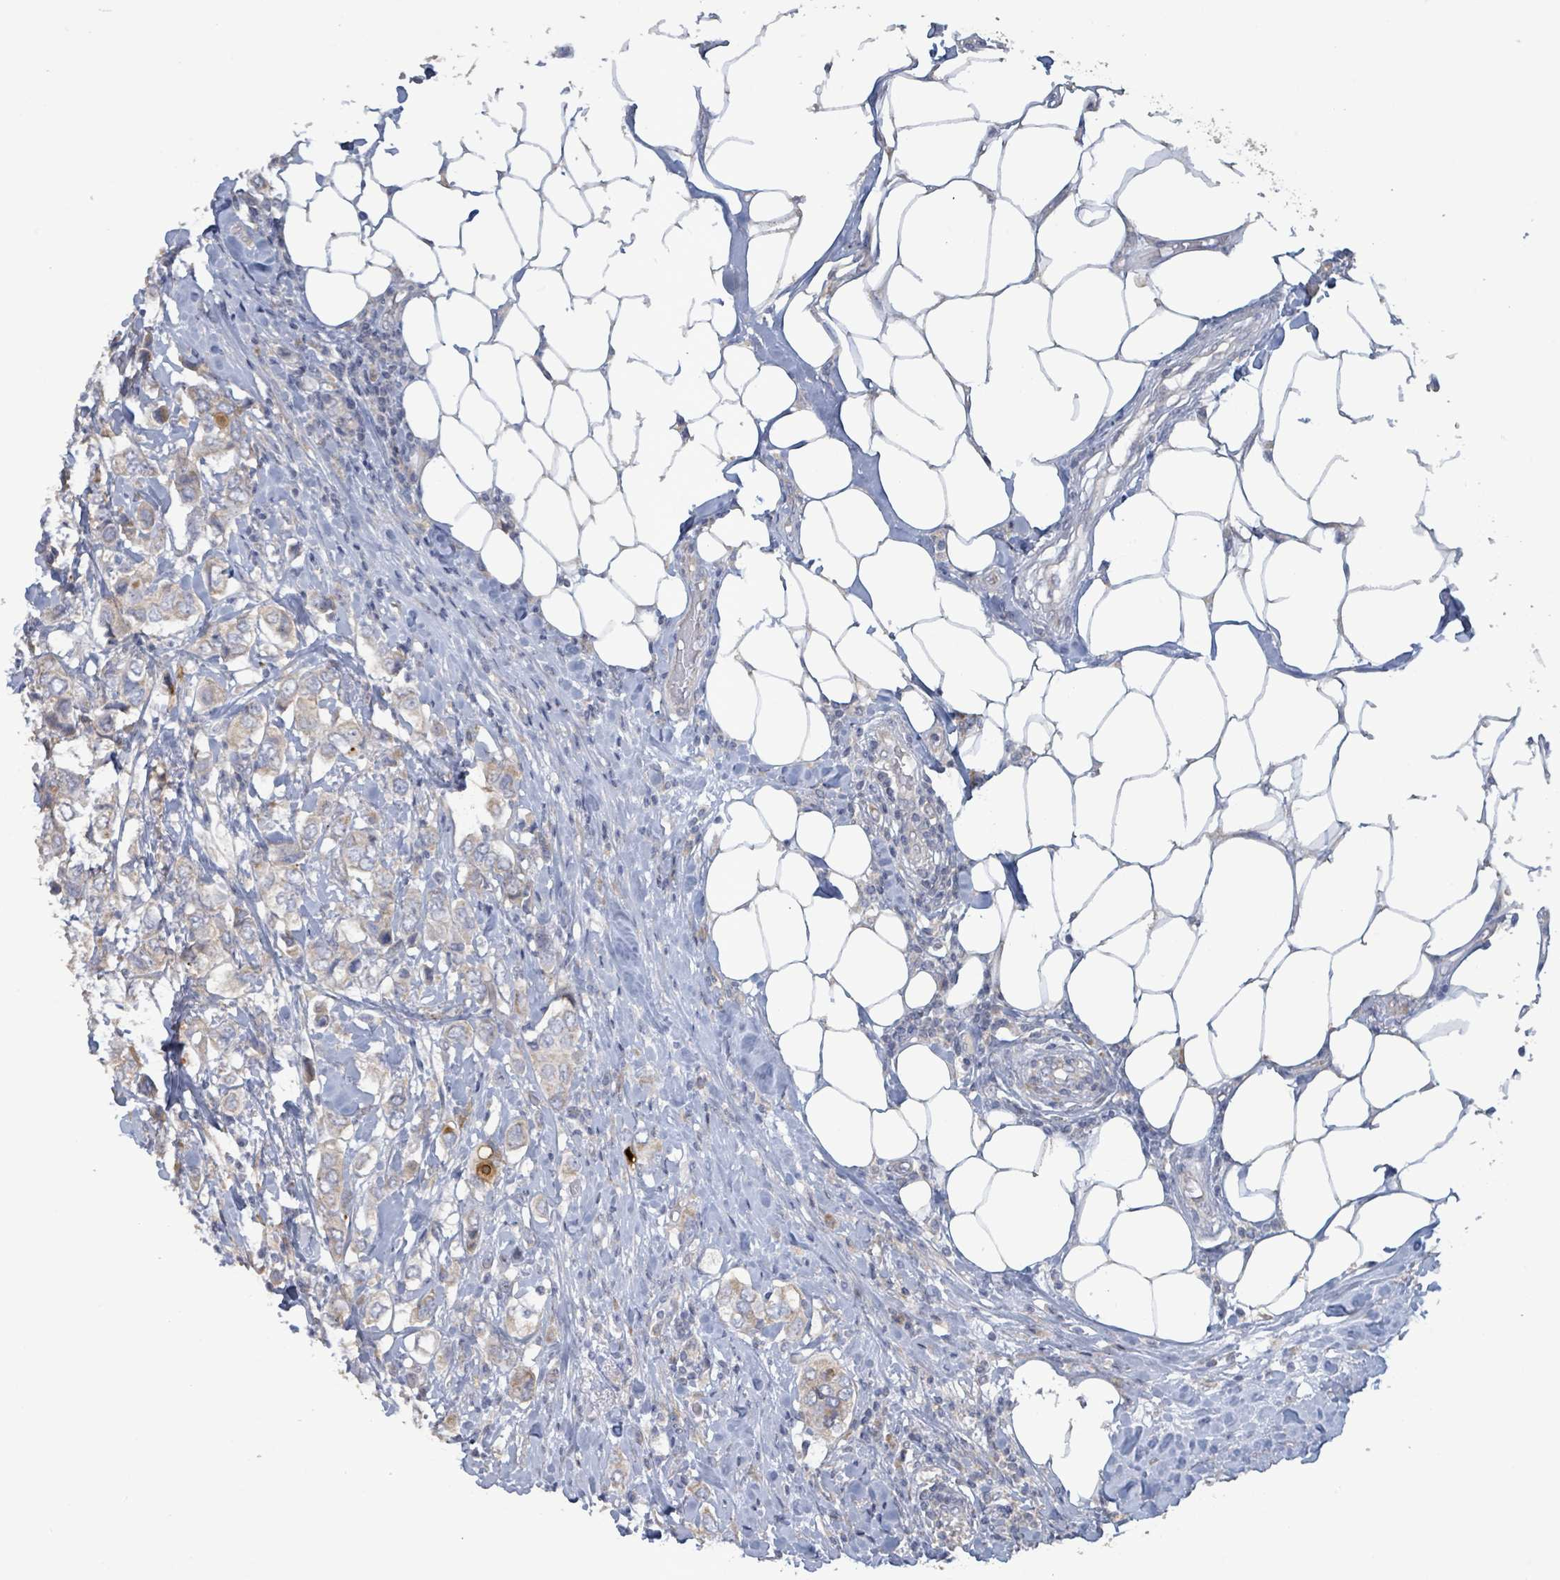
{"staining": {"intensity": "weak", "quantity": ">75%", "location": "cytoplasmic/membranous"}, "tissue": "breast cancer", "cell_type": "Tumor cells", "image_type": "cancer", "snomed": [{"axis": "morphology", "description": "Lobular carcinoma"}, {"axis": "topography", "description": "Breast"}], "caption": "There is low levels of weak cytoplasmic/membranous positivity in tumor cells of breast lobular carcinoma, as demonstrated by immunohistochemical staining (brown color).", "gene": "RPL32", "patient": {"sex": "female", "age": 51}}